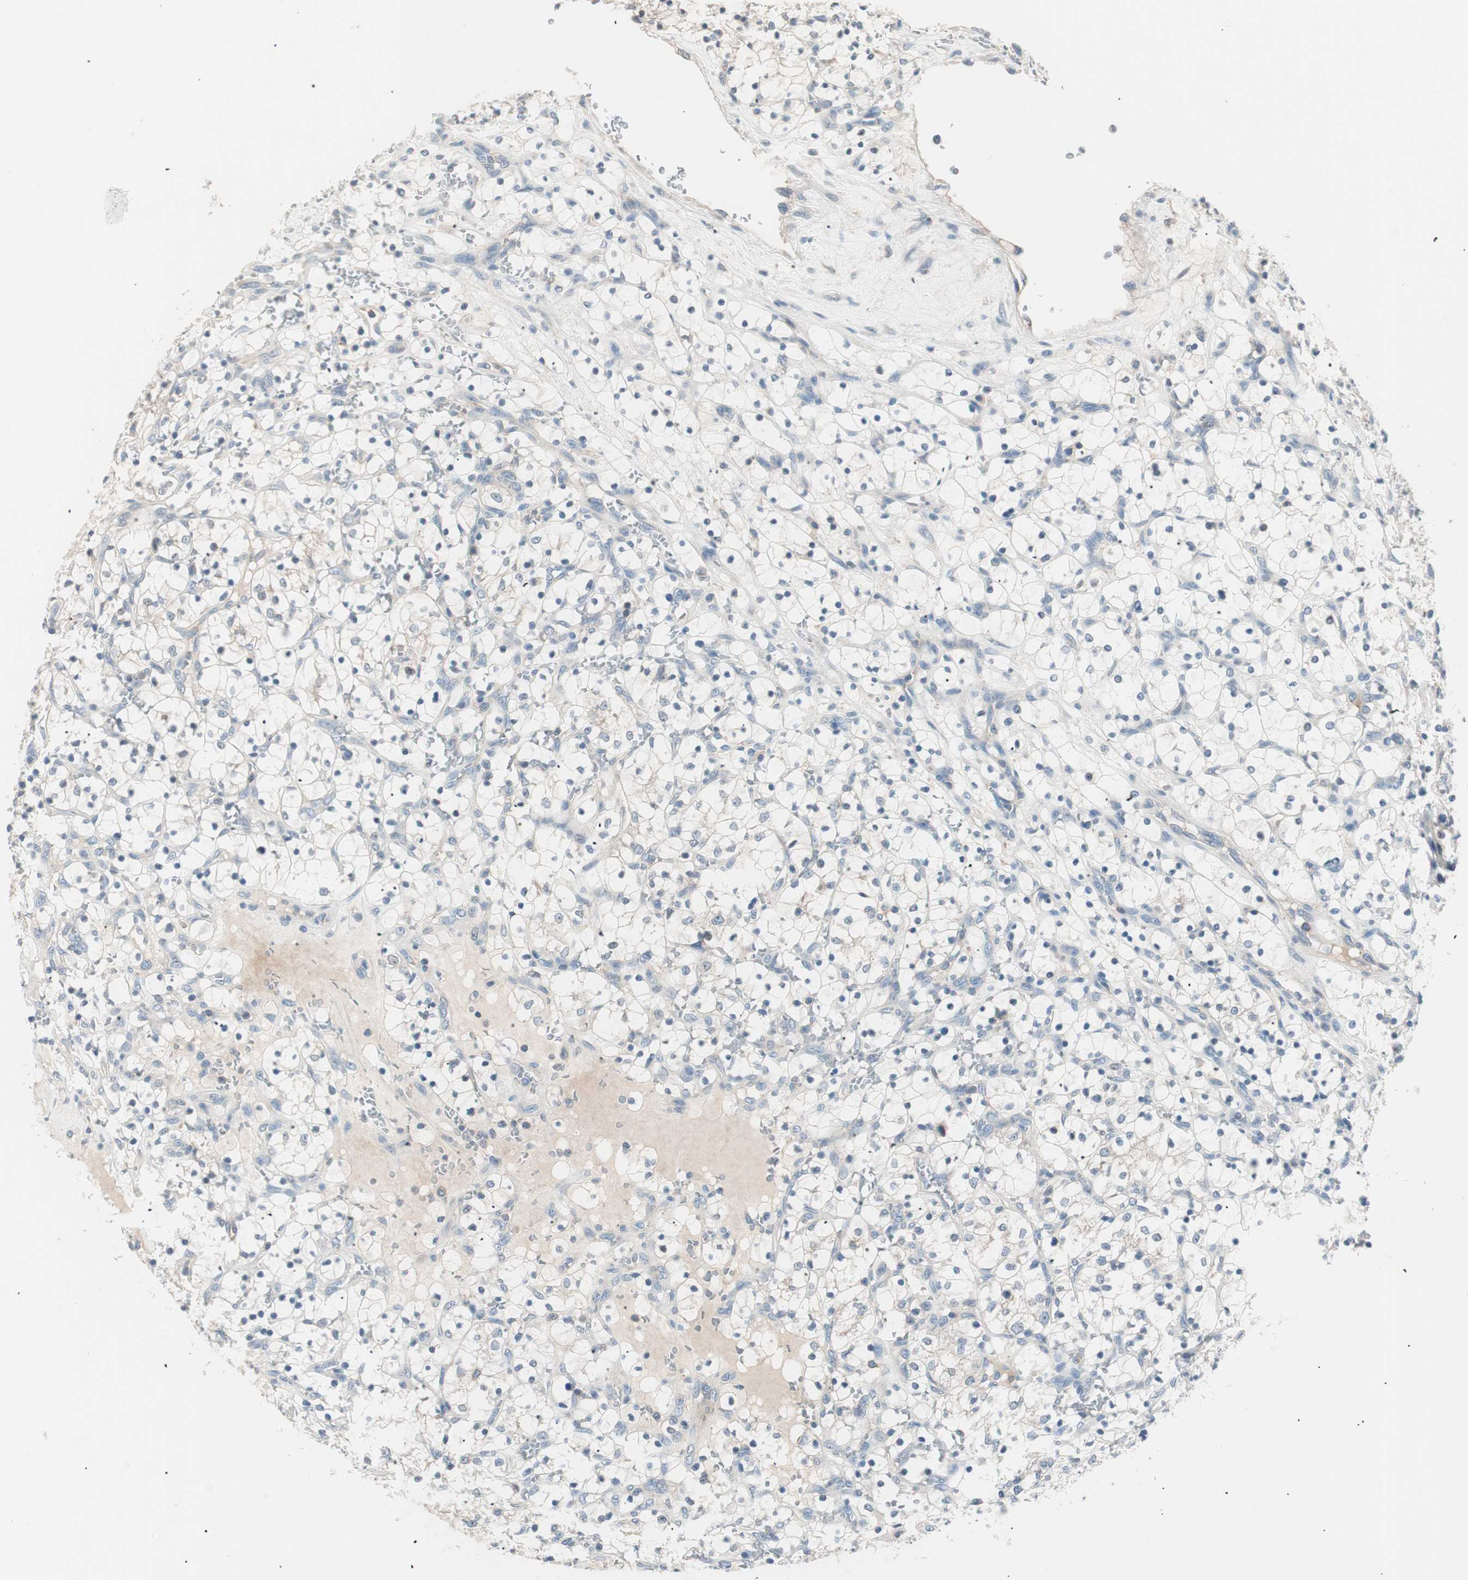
{"staining": {"intensity": "negative", "quantity": "none", "location": "none"}, "tissue": "renal cancer", "cell_type": "Tumor cells", "image_type": "cancer", "snomed": [{"axis": "morphology", "description": "Adenocarcinoma, NOS"}, {"axis": "topography", "description": "Kidney"}], "caption": "A micrograph of renal cancer stained for a protein exhibits no brown staining in tumor cells. (DAB IHC, high magnification).", "gene": "RAD54B", "patient": {"sex": "female", "age": 69}}